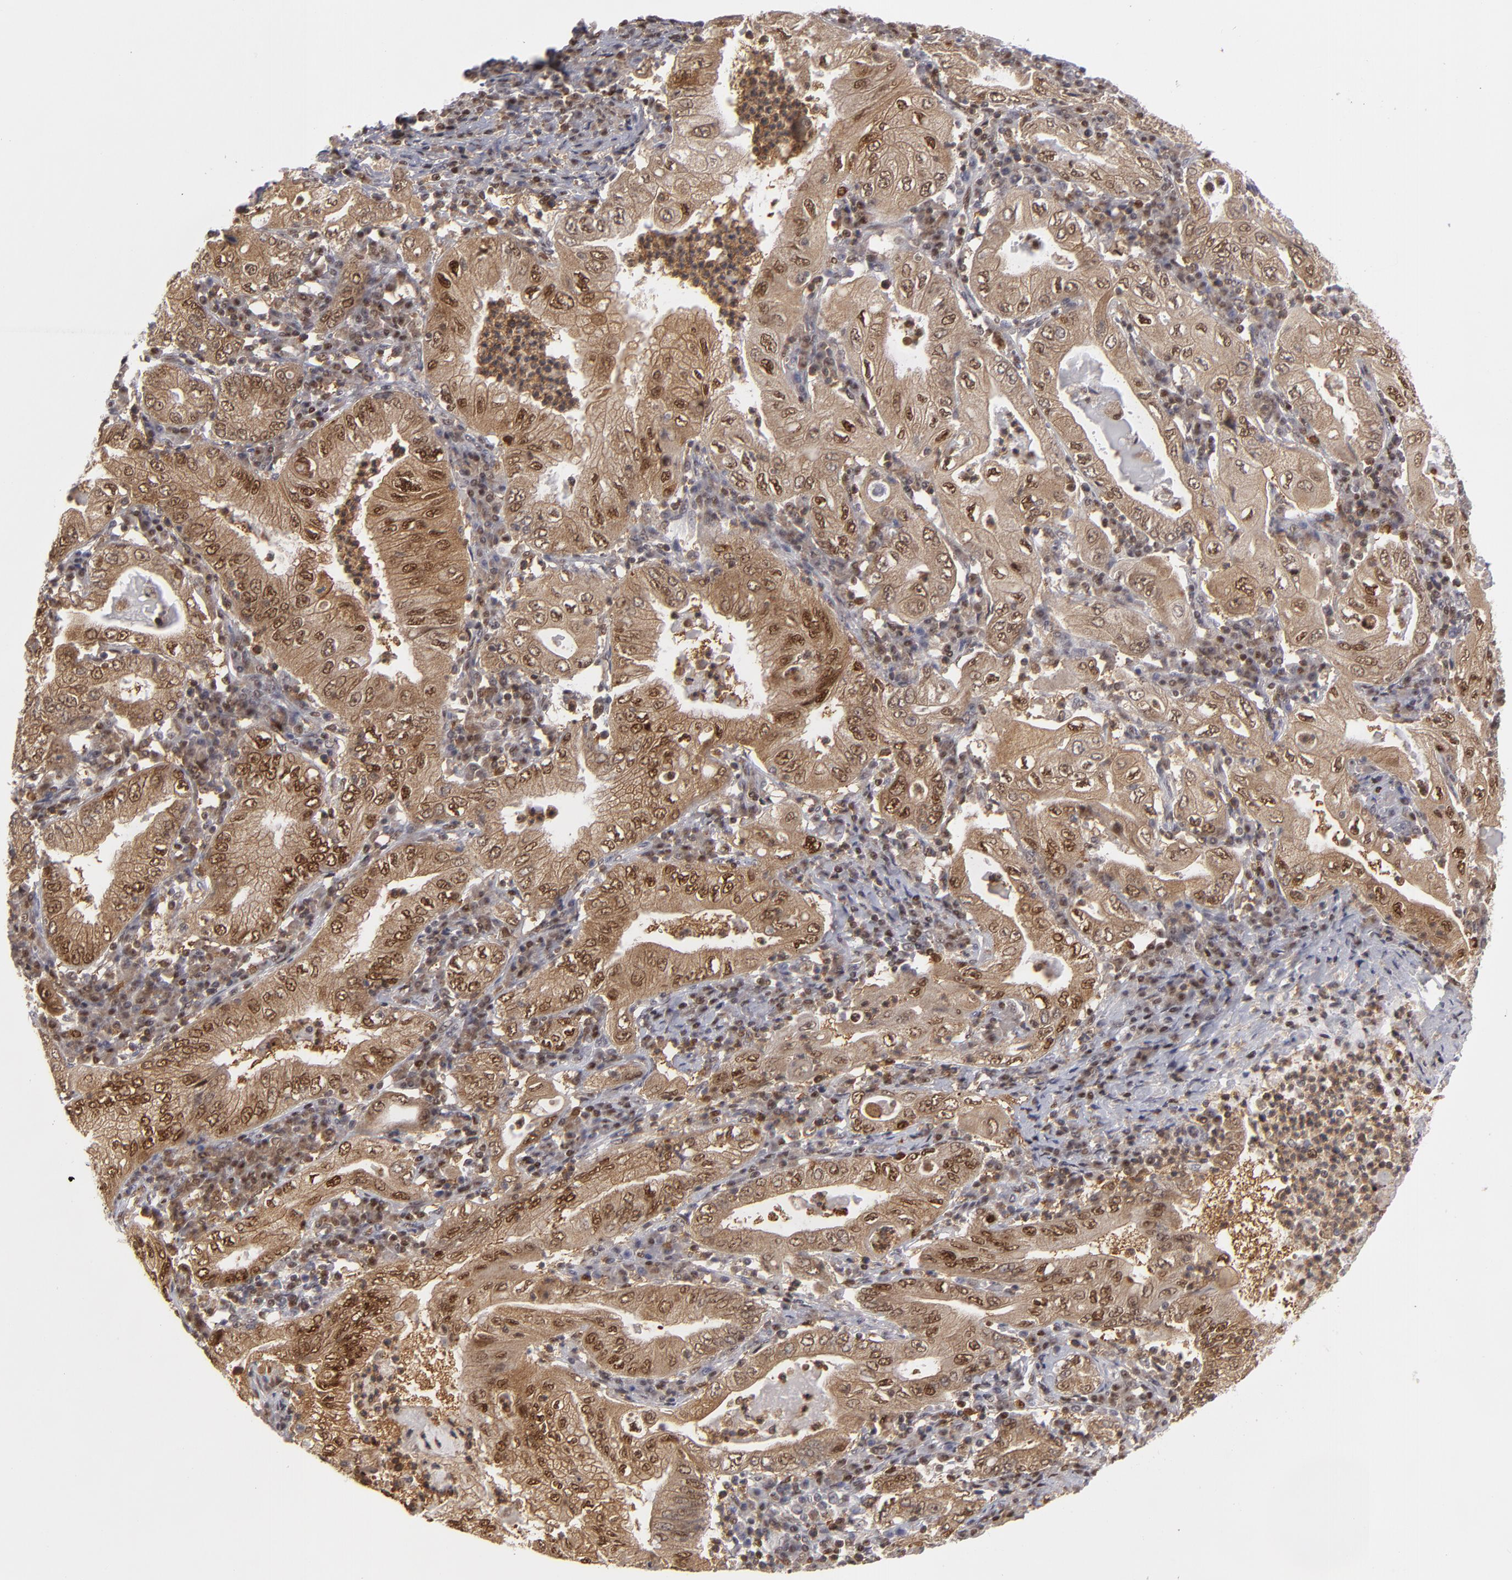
{"staining": {"intensity": "moderate", "quantity": ">75%", "location": "cytoplasmic/membranous,nuclear"}, "tissue": "stomach cancer", "cell_type": "Tumor cells", "image_type": "cancer", "snomed": [{"axis": "morphology", "description": "Normal tissue, NOS"}, {"axis": "morphology", "description": "Adenocarcinoma, NOS"}, {"axis": "topography", "description": "Esophagus"}, {"axis": "topography", "description": "Stomach, upper"}, {"axis": "topography", "description": "Peripheral nerve tissue"}], "caption": "Immunohistochemistry (IHC) (DAB (3,3'-diaminobenzidine)) staining of human stomach cancer exhibits moderate cytoplasmic/membranous and nuclear protein positivity in about >75% of tumor cells.", "gene": "GSR", "patient": {"sex": "male", "age": 62}}